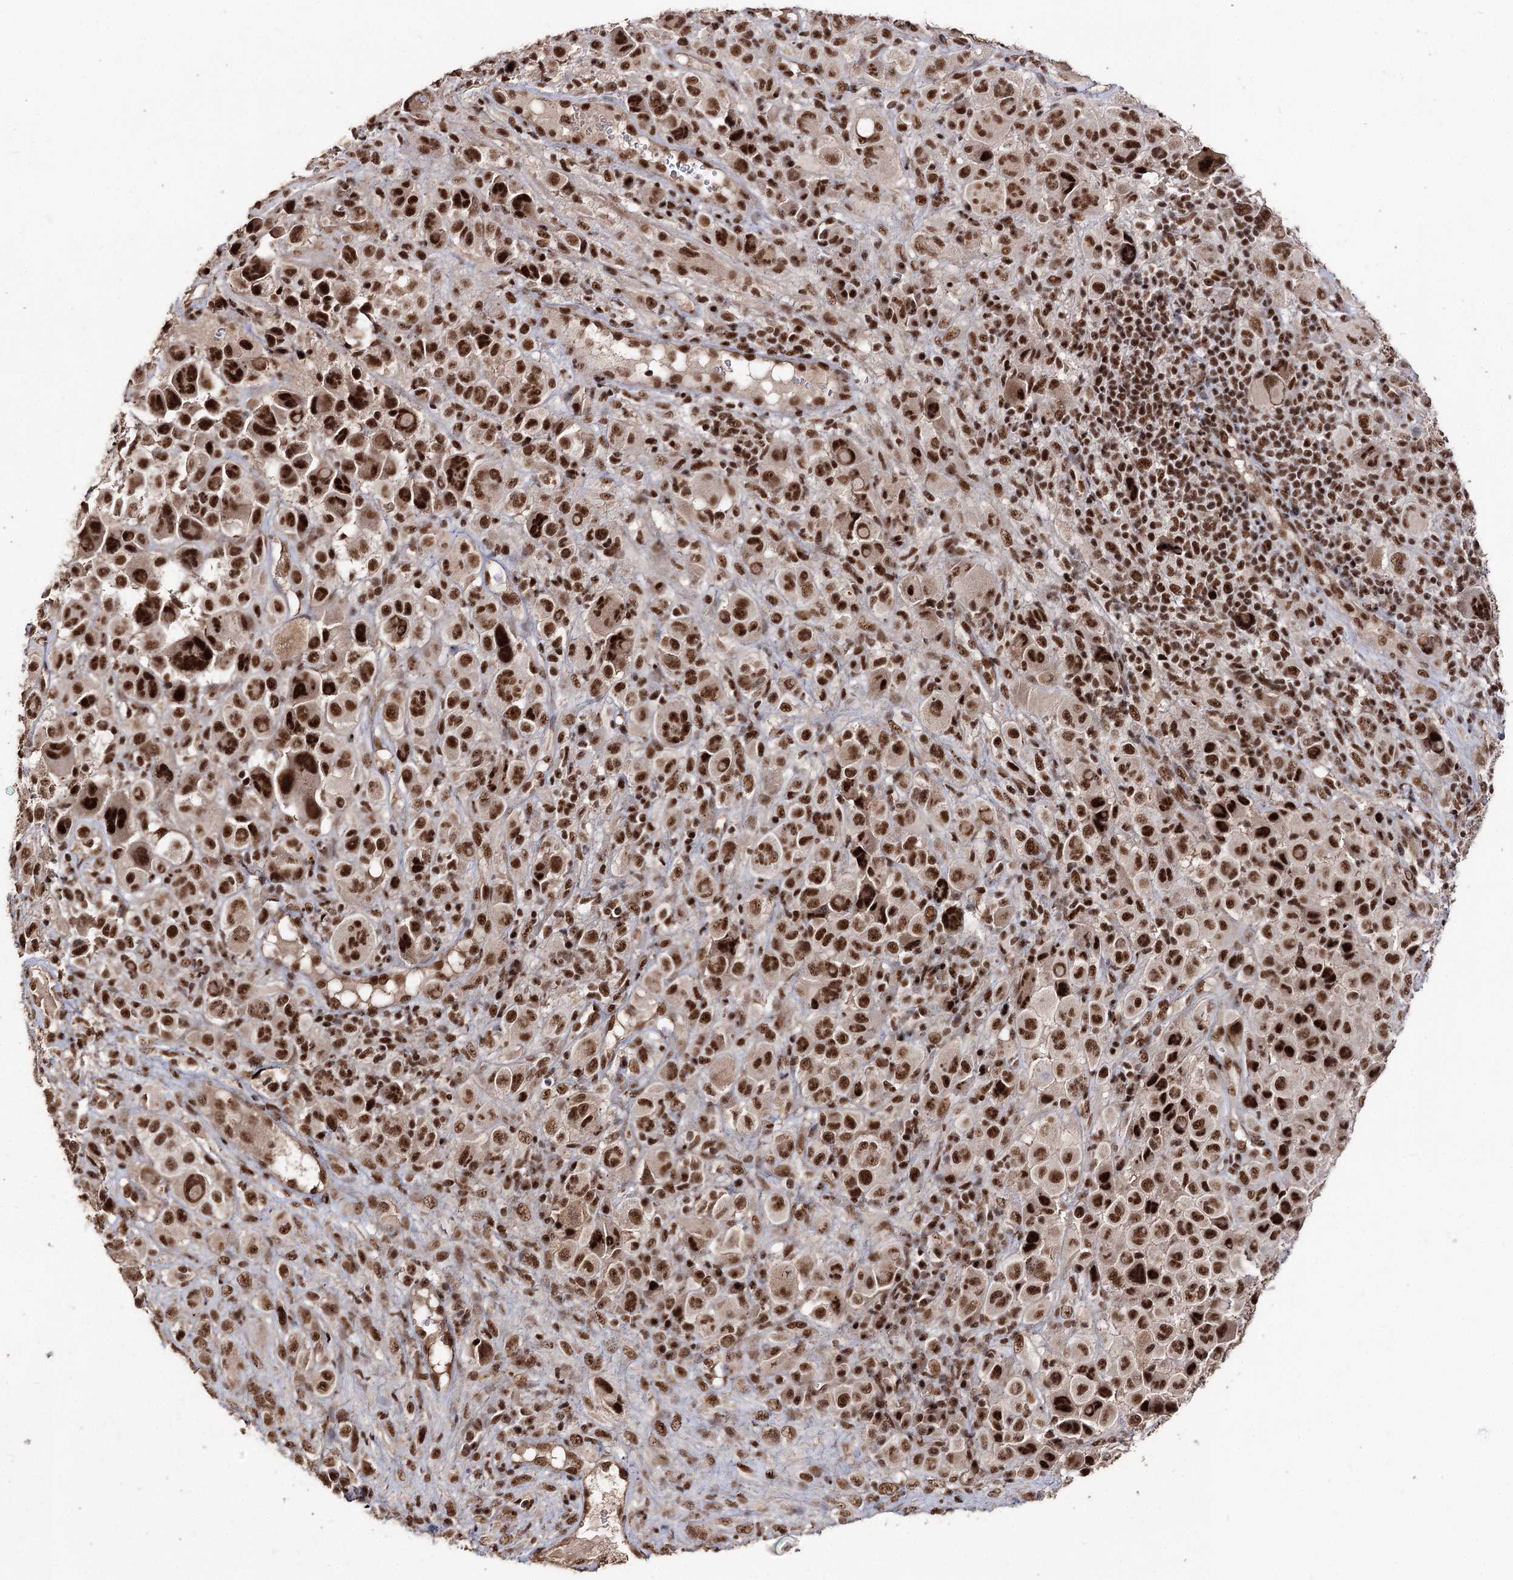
{"staining": {"intensity": "strong", "quantity": ">75%", "location": "nuclear"}, "tissue": "melanoma", "cell_type": "Tumor cells", "image_type": "cancer", "snomed": [{"axis": "morphology", "description": "Malignant melanoma, NOS"}, {"axis": "topography", "description": "Skin of trunk"}], "caption": "Strong nuclear protein positivity is appreciated in approximately >75% of tumor cells in melanoma.", "gene": "U2SURP", "patient": {"sex": "male", "age": 71}}